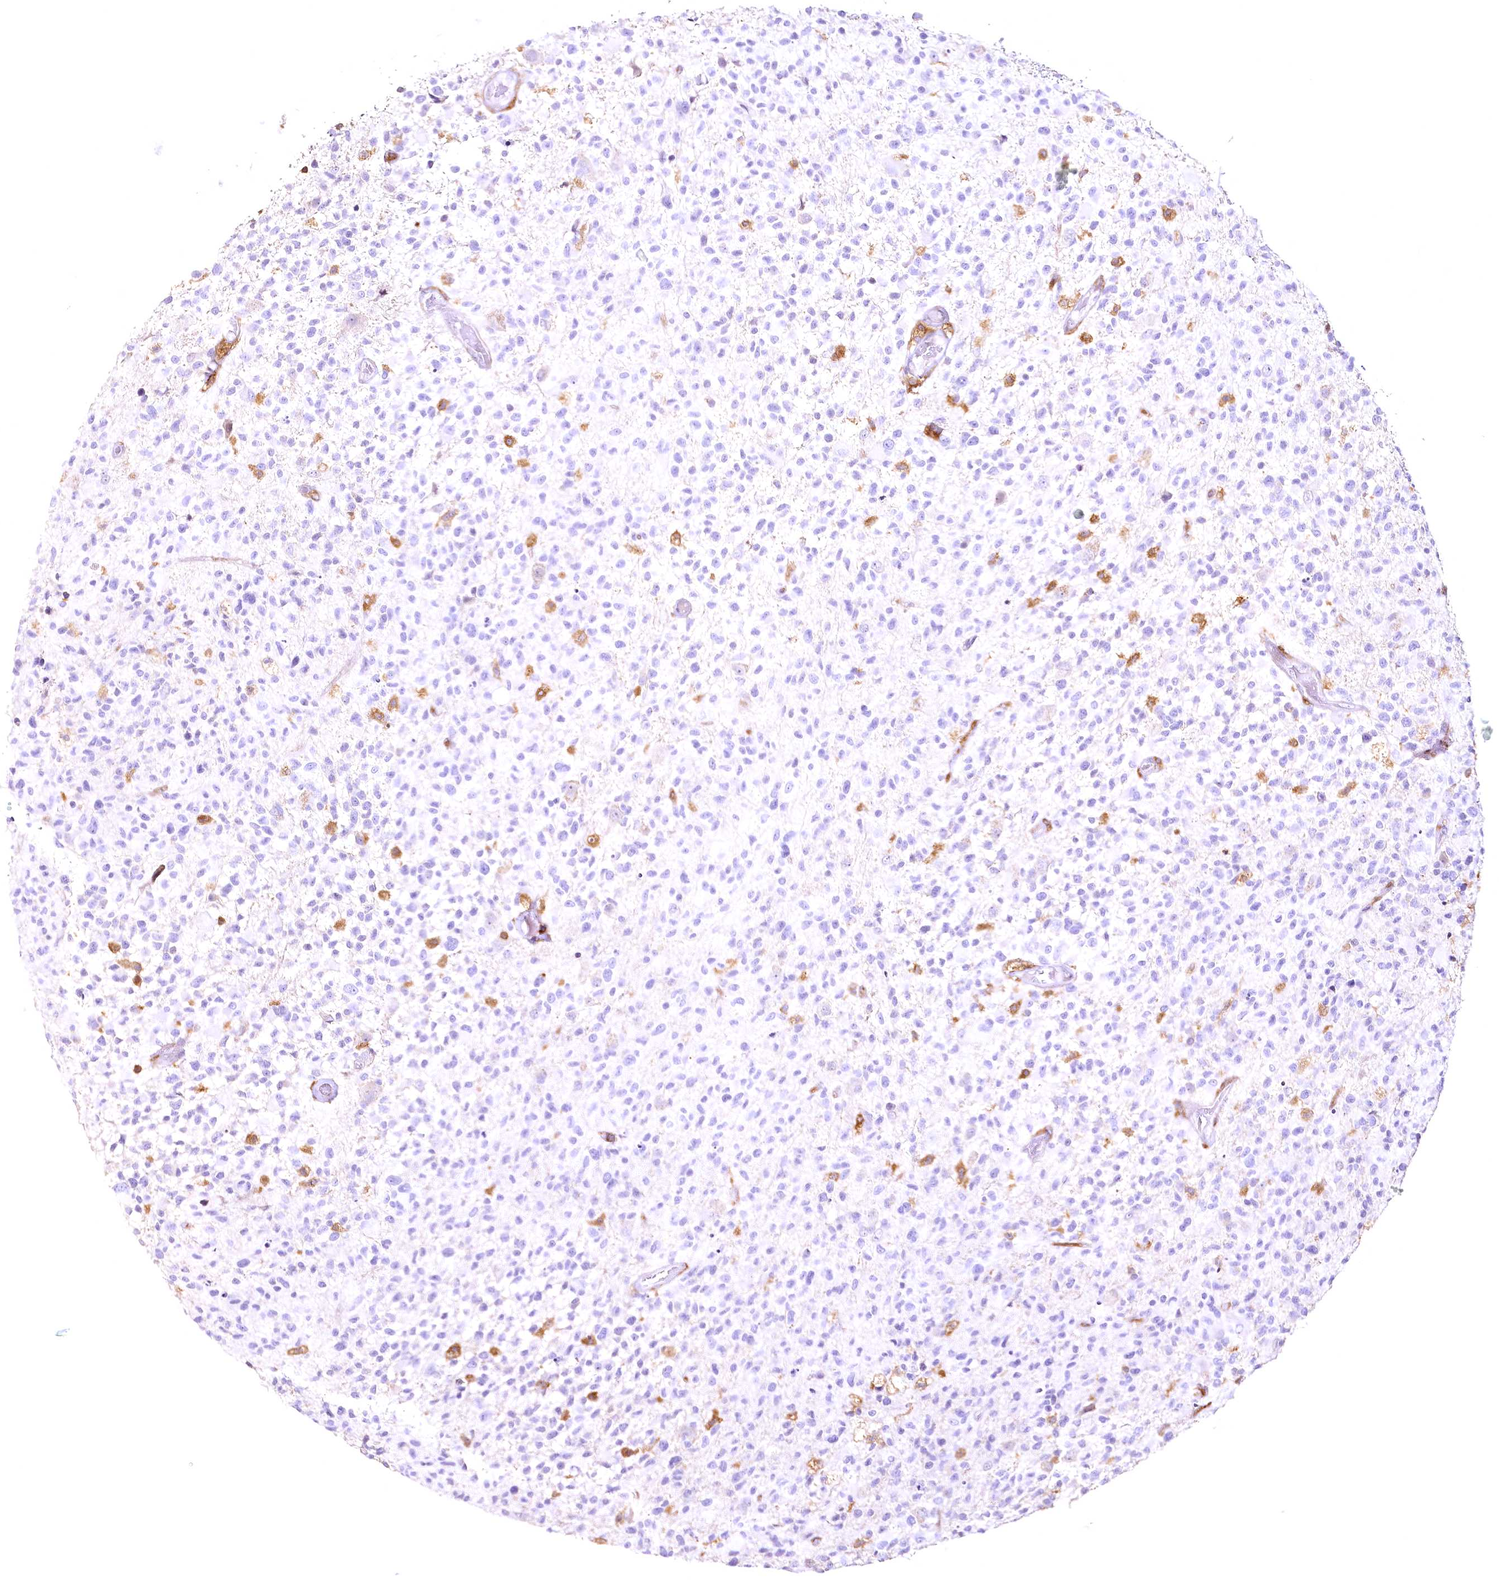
{"staining": {"intensity": "negative", "quantity": "none", "location": "none"}, "tissue": "glioma", "cell_type": "Tumor cells", "image_type": "cancer", "snomed": [{"axis": "morphology", "description": "Glioma, malignant, High grade"}, {"axis": "morphology", "description": "Glioblastoma, NOS"}, {"axis": "topography", "description": "Brain"}], "caption": "An image of glioma stained for a protein exhibits no brown staining in tumor cells.", "gene": "DOCK2", "patient": {"sex": "male", "age": 60}}